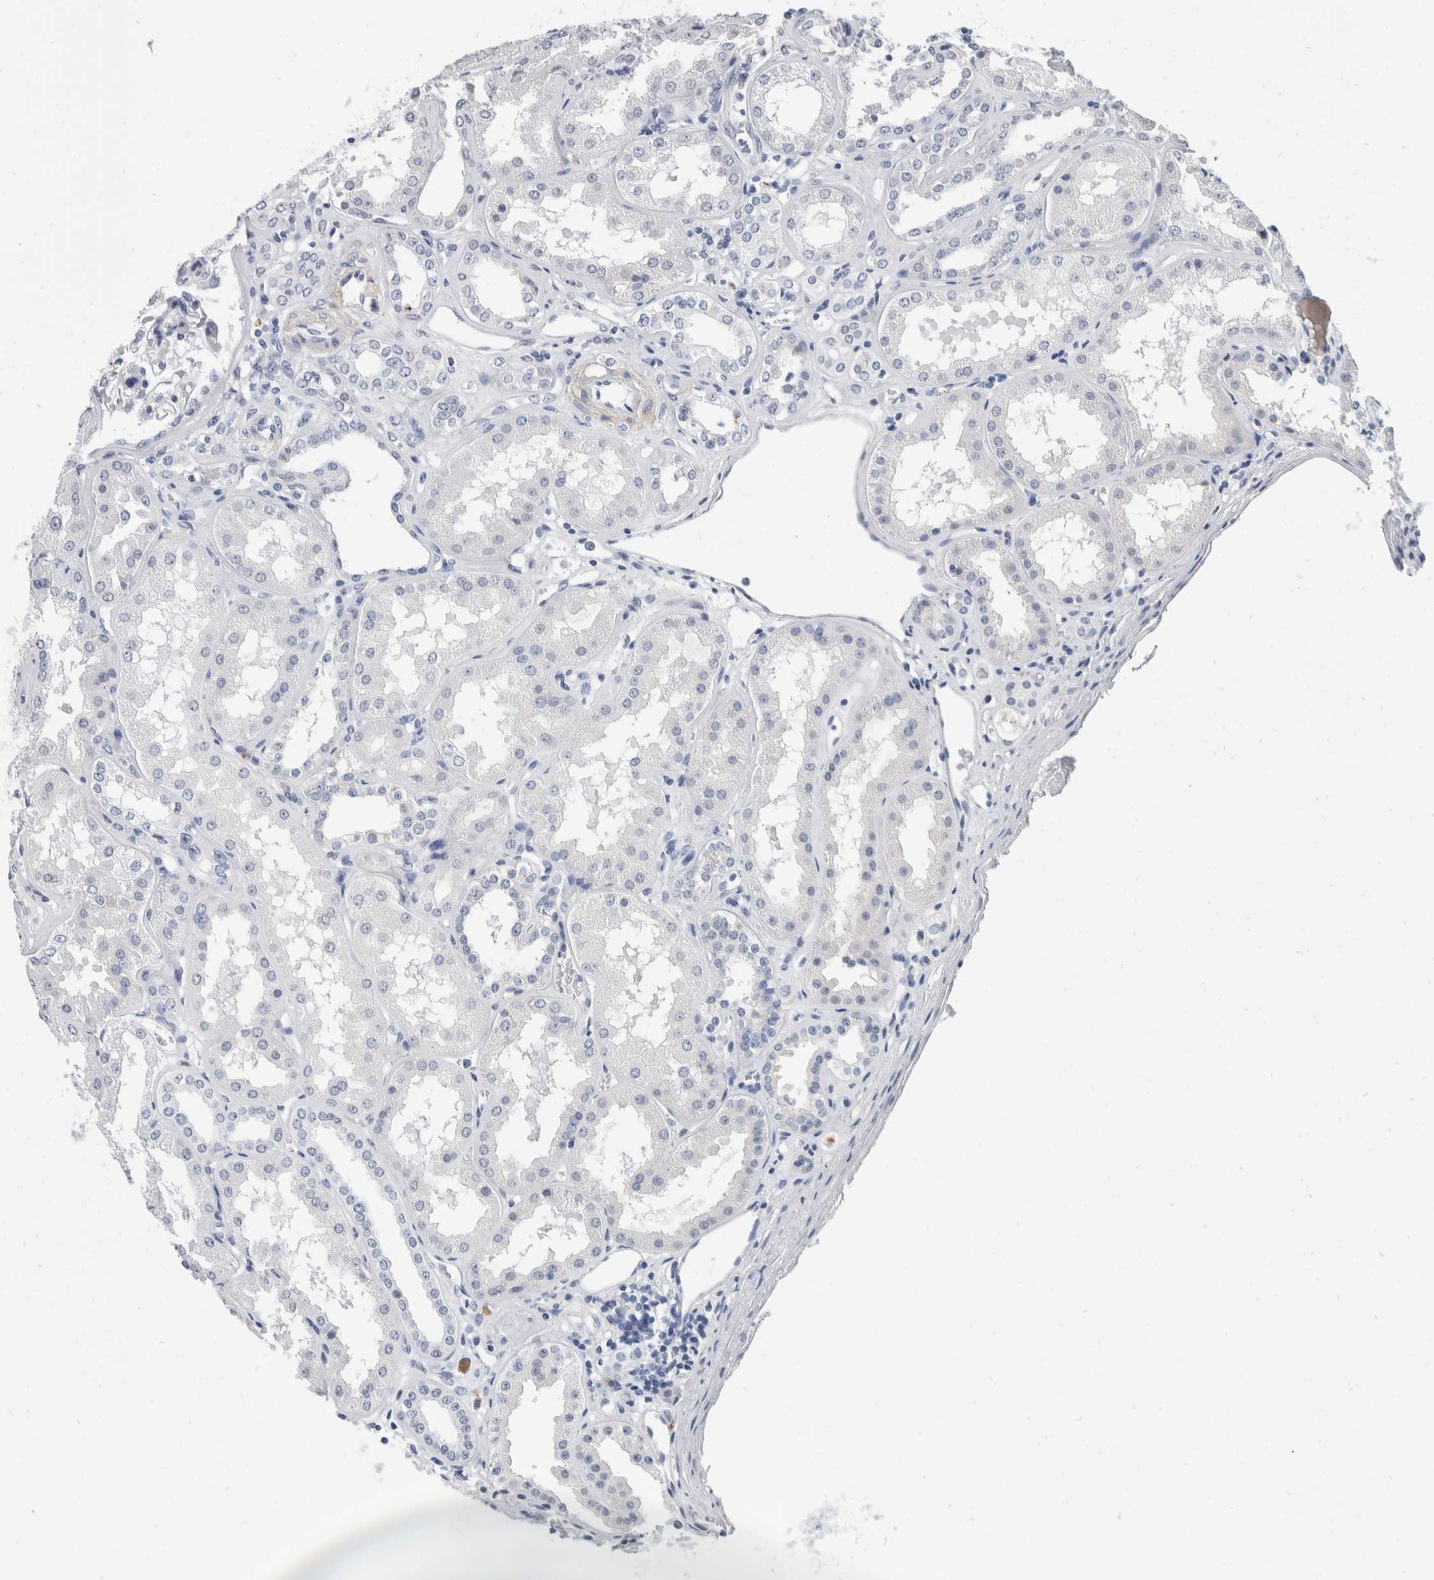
{"staining": {"intensity": "negative", "quantity": "none", "location": "none"}, "tissue": "kidney", "cell_type": "Cells in glomeruli", "image_type": "normal", "snomed": [{"axis": "morphology", "description": "Normal tissue, NOS"}, {"axis": "topography", "description": "Kidney"}], "caption": "Immunohistochemistry of unremarkable human kidney exhibits no staining in cells in glomeruli.", "gene": "CATSPERD", "patient": {"sex": "female", "age": 56}}